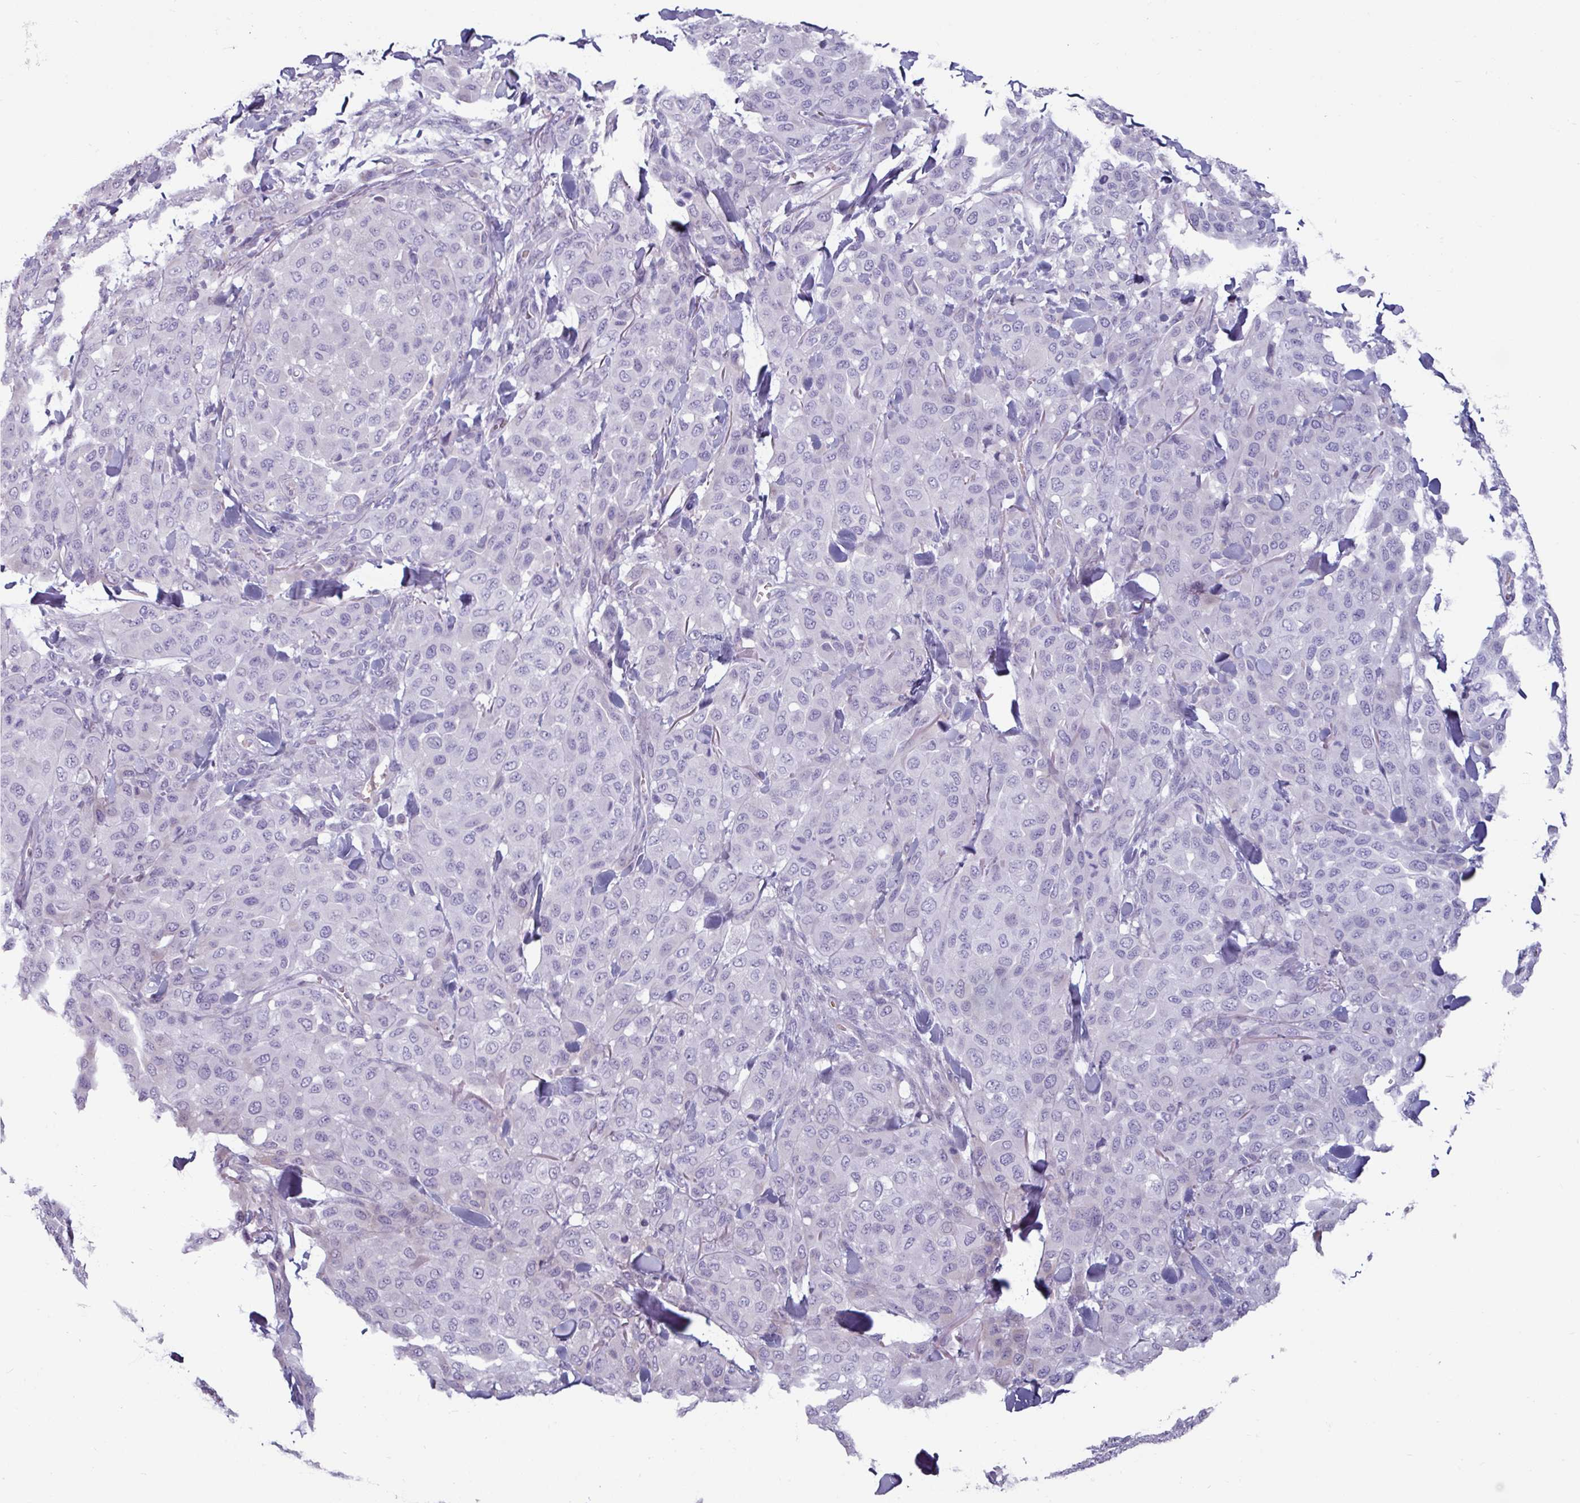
{"staining": {"intensity": "negative", "quantity": "none", "location": "none"}, "tissue": "melanoma", "cell_type": "Tumor cells", "image_type": "cancer", "snomed": [{"axis": "morphology", "description": "Malignant melanoma, Metastatic site"}, {"axis": "topography", "description": "Skin"}], "caption": "There is no significant positivity in tumor cells of malignant melanoma (metastatic site).", "gene": "CLCA1", "patient": {"sex": "female", "age": 81}}